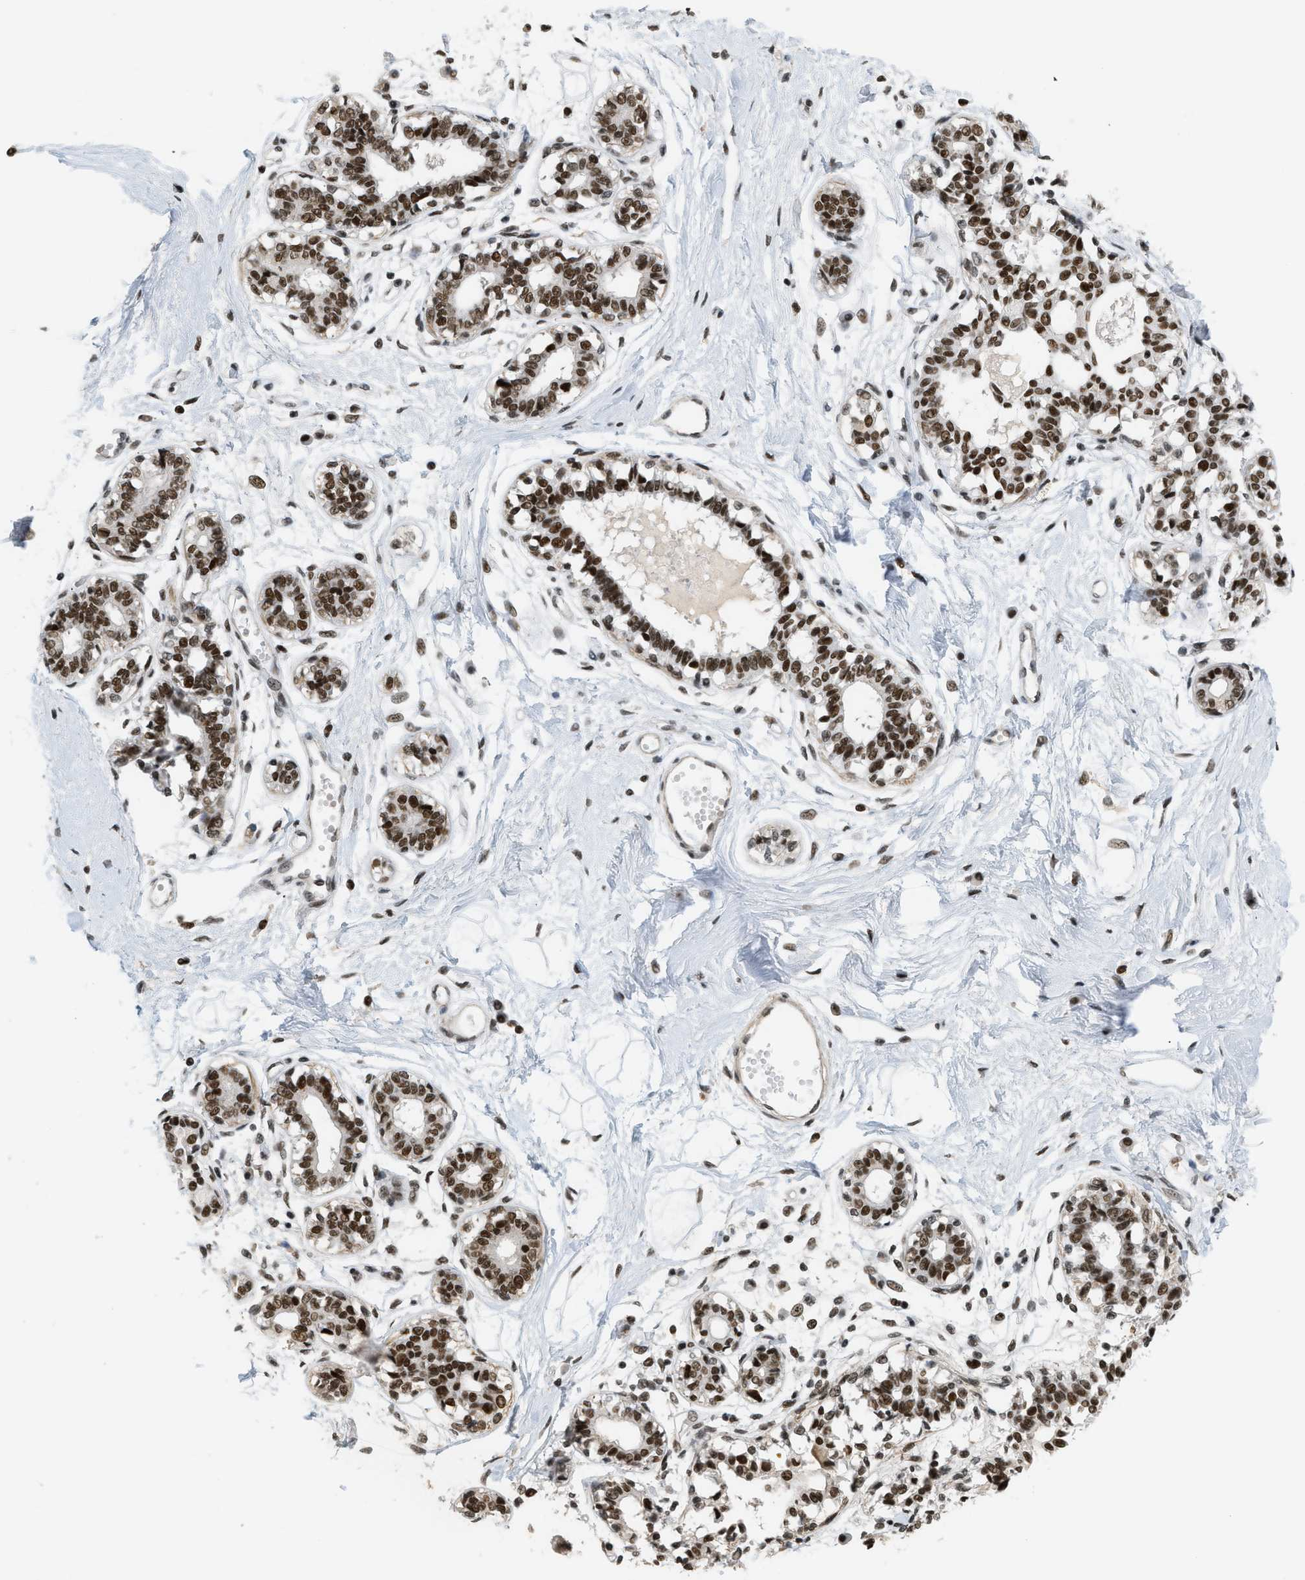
{"staining": {"intensity": "moderate", "quantity": ">75%", "location": "nuclear"}, "tissue": "breast", "cell_type": "Adipocytes", "image_type": "normal", "snomed": [{"axis": "morphology", "description": "Normal tissue, NOS"}, {"axis": "topography", "description": "Breast"}], "caption": "This histopathology image reveals normal breast stained with immunohistochemistry to label a protein in brown. The nuclear of adipocytes show moderate positivity for the protein. Nuclei are counter-stained blue.", "gene": "SMARCB1", "patient": {"sex": "female", "age": 45}}